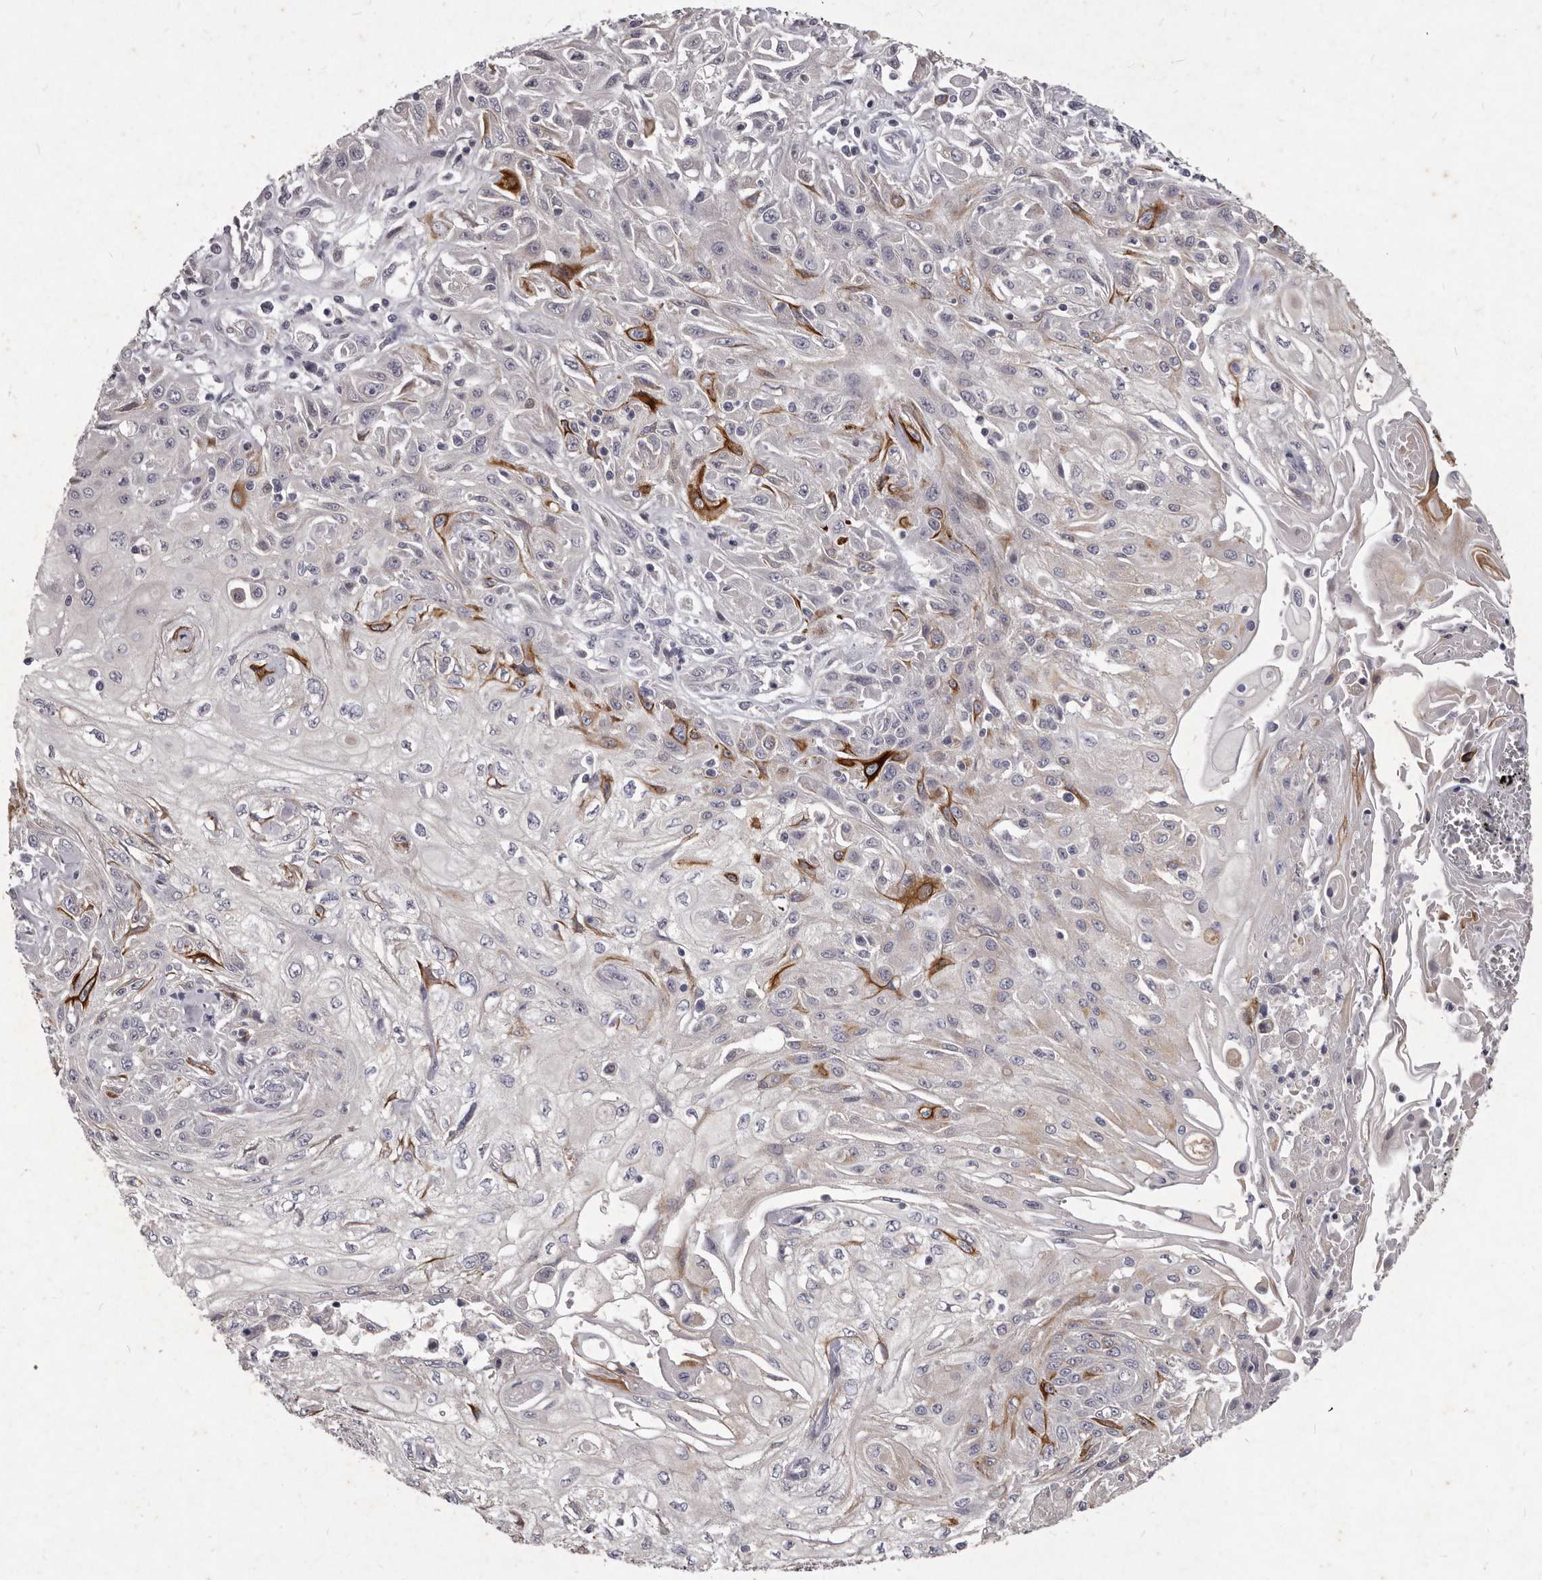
{"staining": {"intensity": "moderate", "quantity": "<25%", "location": "cytoplasmic/membranous"}, "tissue": "skin cancer", "cell_type": "Tumor cells", "image_type": "cancer", "snomed": [{"axis": "morphology", "description": "Squamous cell carcinoma, NOS"}, {"axis": "morphology", "description": "Squamous cell carcinoma, metastatic, NOS"}, {"axis": "topography", "description": "Skin"}, {"axis": "topography", "description": "Lymph node"}], "caption": "Moderate cytoplasmic/membranous staining for a protein is present in approximately <25% of tumor cells of metastatic squamous cell carcinoma (skin) using immunohistochemistry (IHC).", "gene": "GPRC5C", "patient": {"sex": "male", "age": 75}}